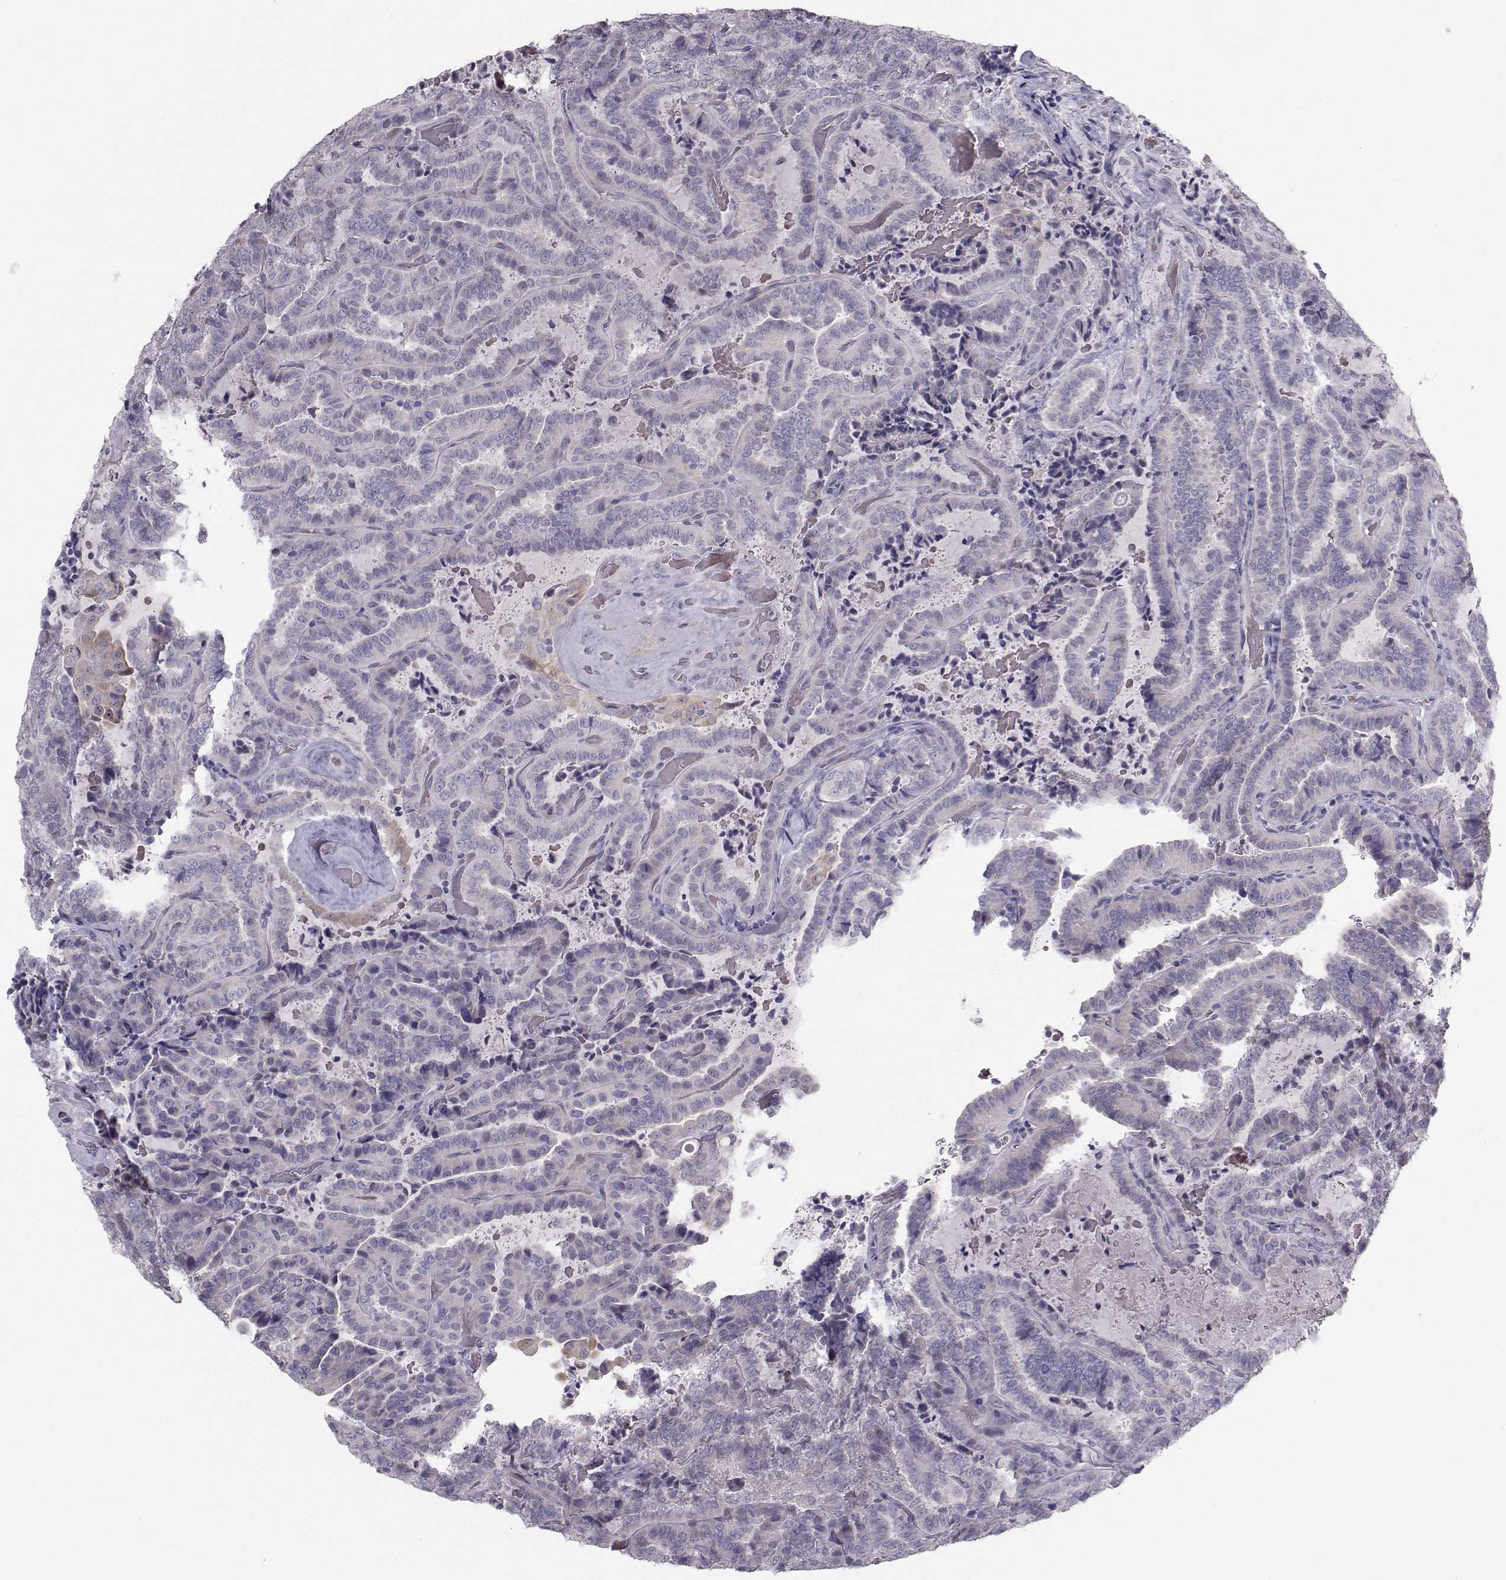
{"staining": {"intensity": "negative", "quantity": "none", "location": "none"}, "tissue": "thyroid cancer", "cell_type": "Tumor cells", "image_type": "cancer", "snomed": [{"axis": "morphology", "description": "Papillary adenocarcinoma, NOS"}, {"axis": "topography", "description": "Thyroid gland"}], "caption": "This is an immunohistochemistry (IHC) photomicrograph of human papillary adenocarcinoma (thyroid). There is no expression in tumor cells.", "gene": "GARIN3", "patient": {"sex": "female", "age": 39}}